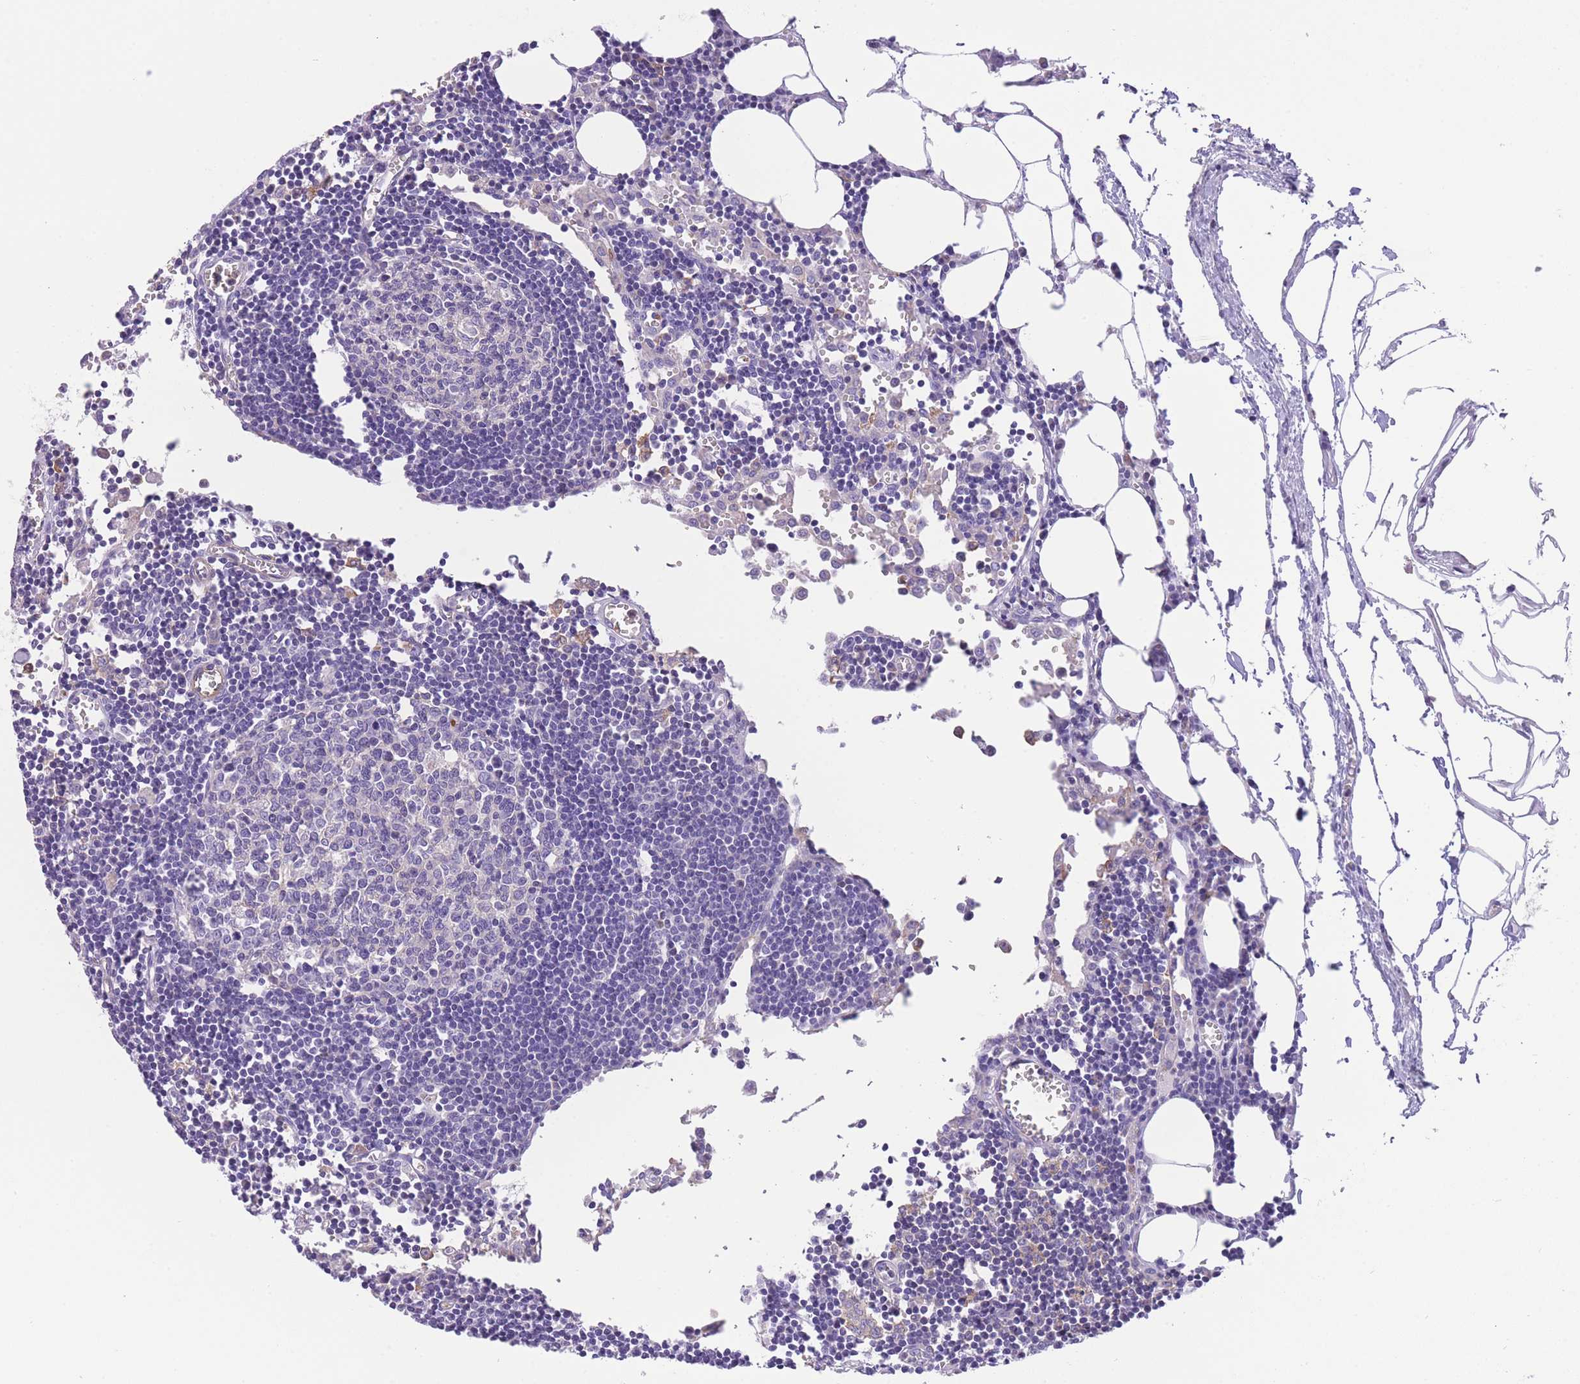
{"staining": {"intensity": "negative", "quantity": "none", "location": "none"}, "tissue": "lymph node", "cell_type": "Germinal center cells", "image_type": "normal", "snomed": [{"axis": "morphology", "description": "Normal tissue, NOS"}, {"axis": "topography", "description": "Lymph node"}], "caption": "Human lymph node stained for a protein using immunohistochemistry demonstrates no staining in germinal center cells.", "gene": "ENSG00000289258", "patient": {"sex": "male", "age": 62}}